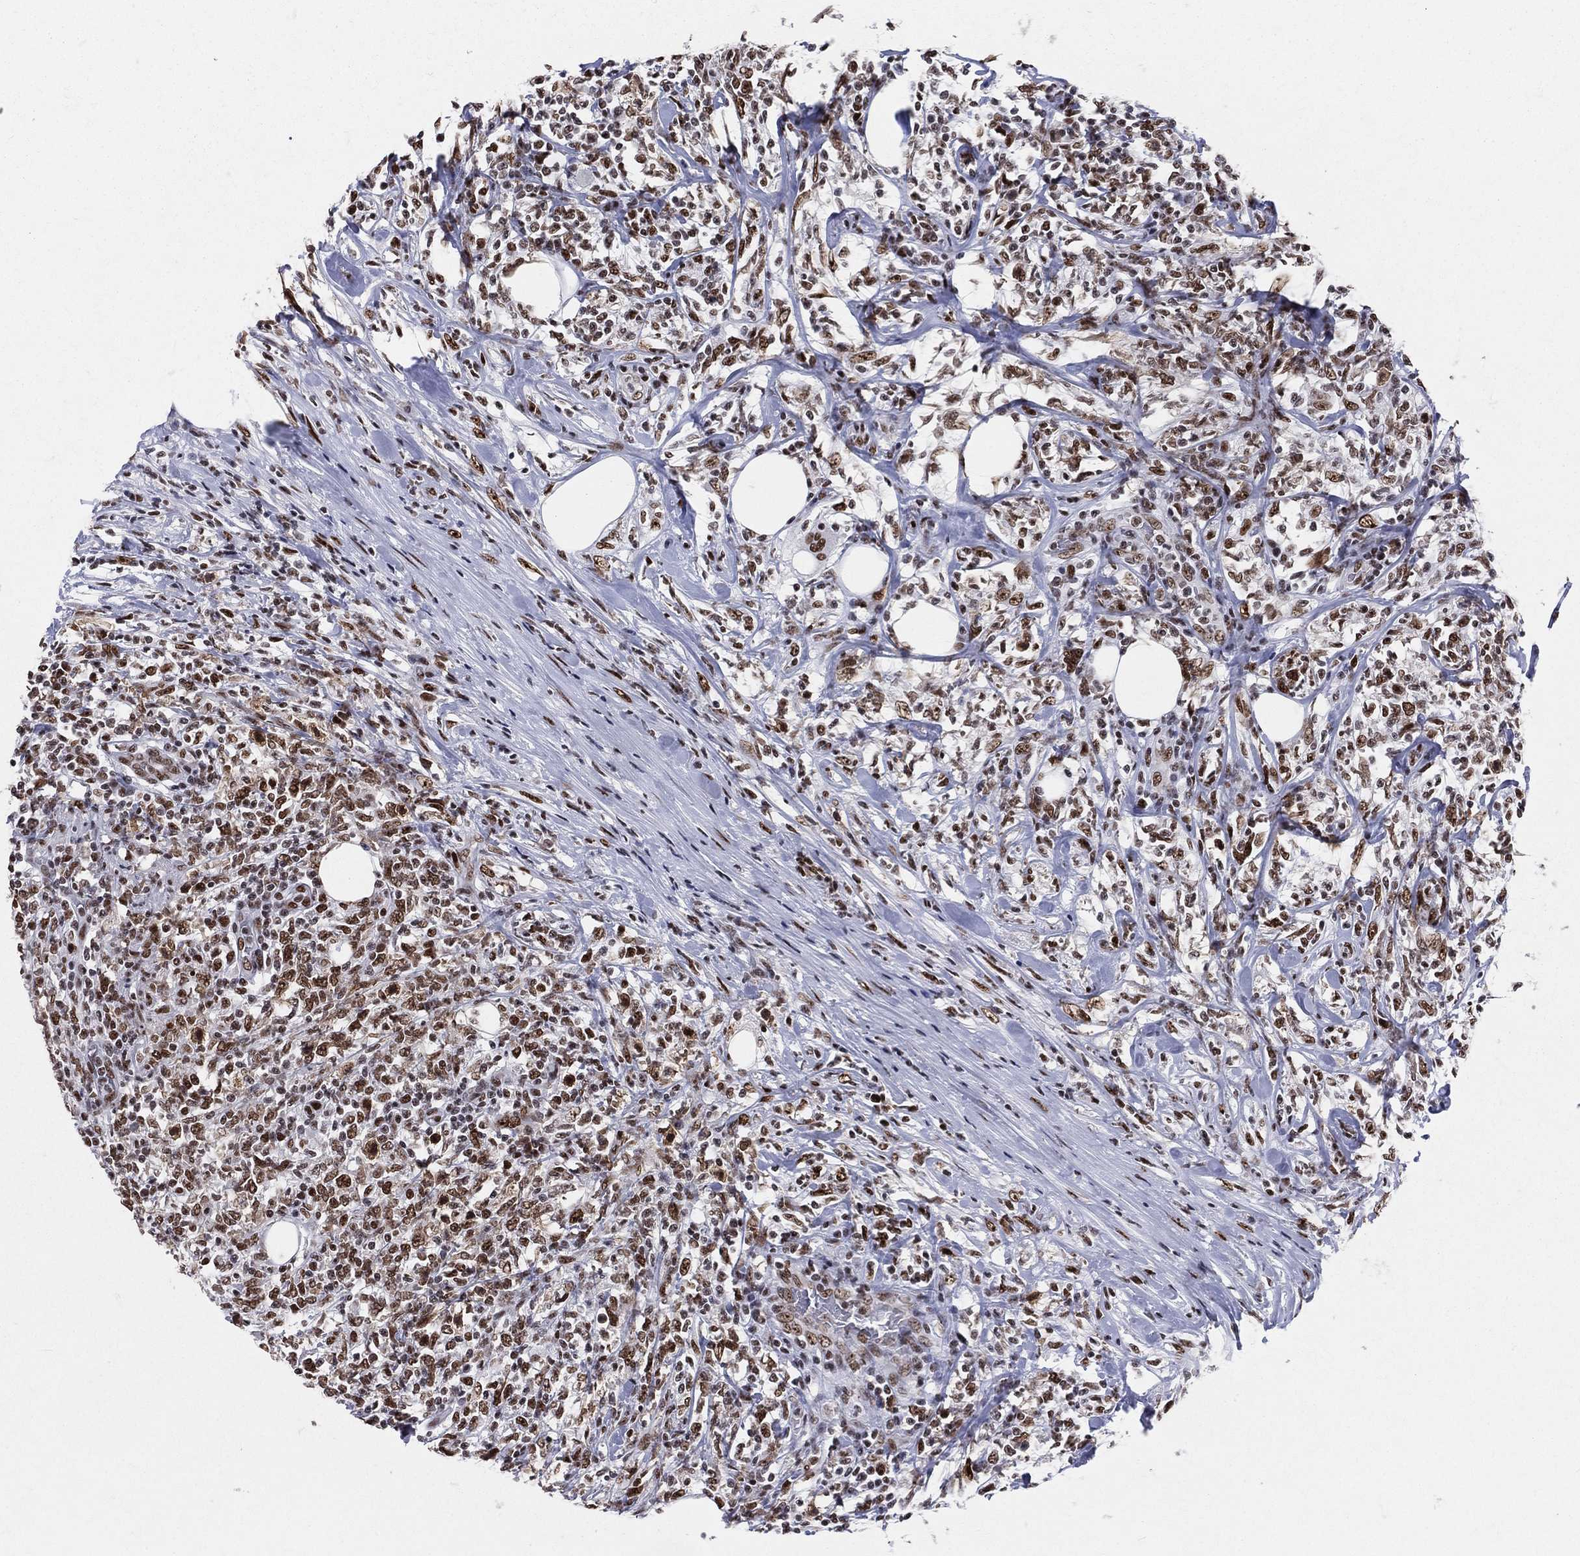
{"staining": {"intensity": "strong", "quantity": ">75%", "location": "nuclear"}, "tissue": "lymphoma", "cell_type": "Tumor cells", "image_type": "cancer", "snomed": [{"axis": "morphology", "description": "Malignant lymphoma, non-Hodgkin's type, High grade"}, {"axis": "topography", "description": "Lymph node"}], "caption": "Immunohistochemistry micrograph of neoplastic tissue: human malignant lymphoma, non-Hodgkin's type (high-grade) stained using immunohistochemistry (IHC) demonstrates high levels of strong protein expression localized specifically in the nuclear of tumor cells, appearing as a nuclear brown color.", "gene": "CDK7", "patient": {"sex": "female", "age": 84}}